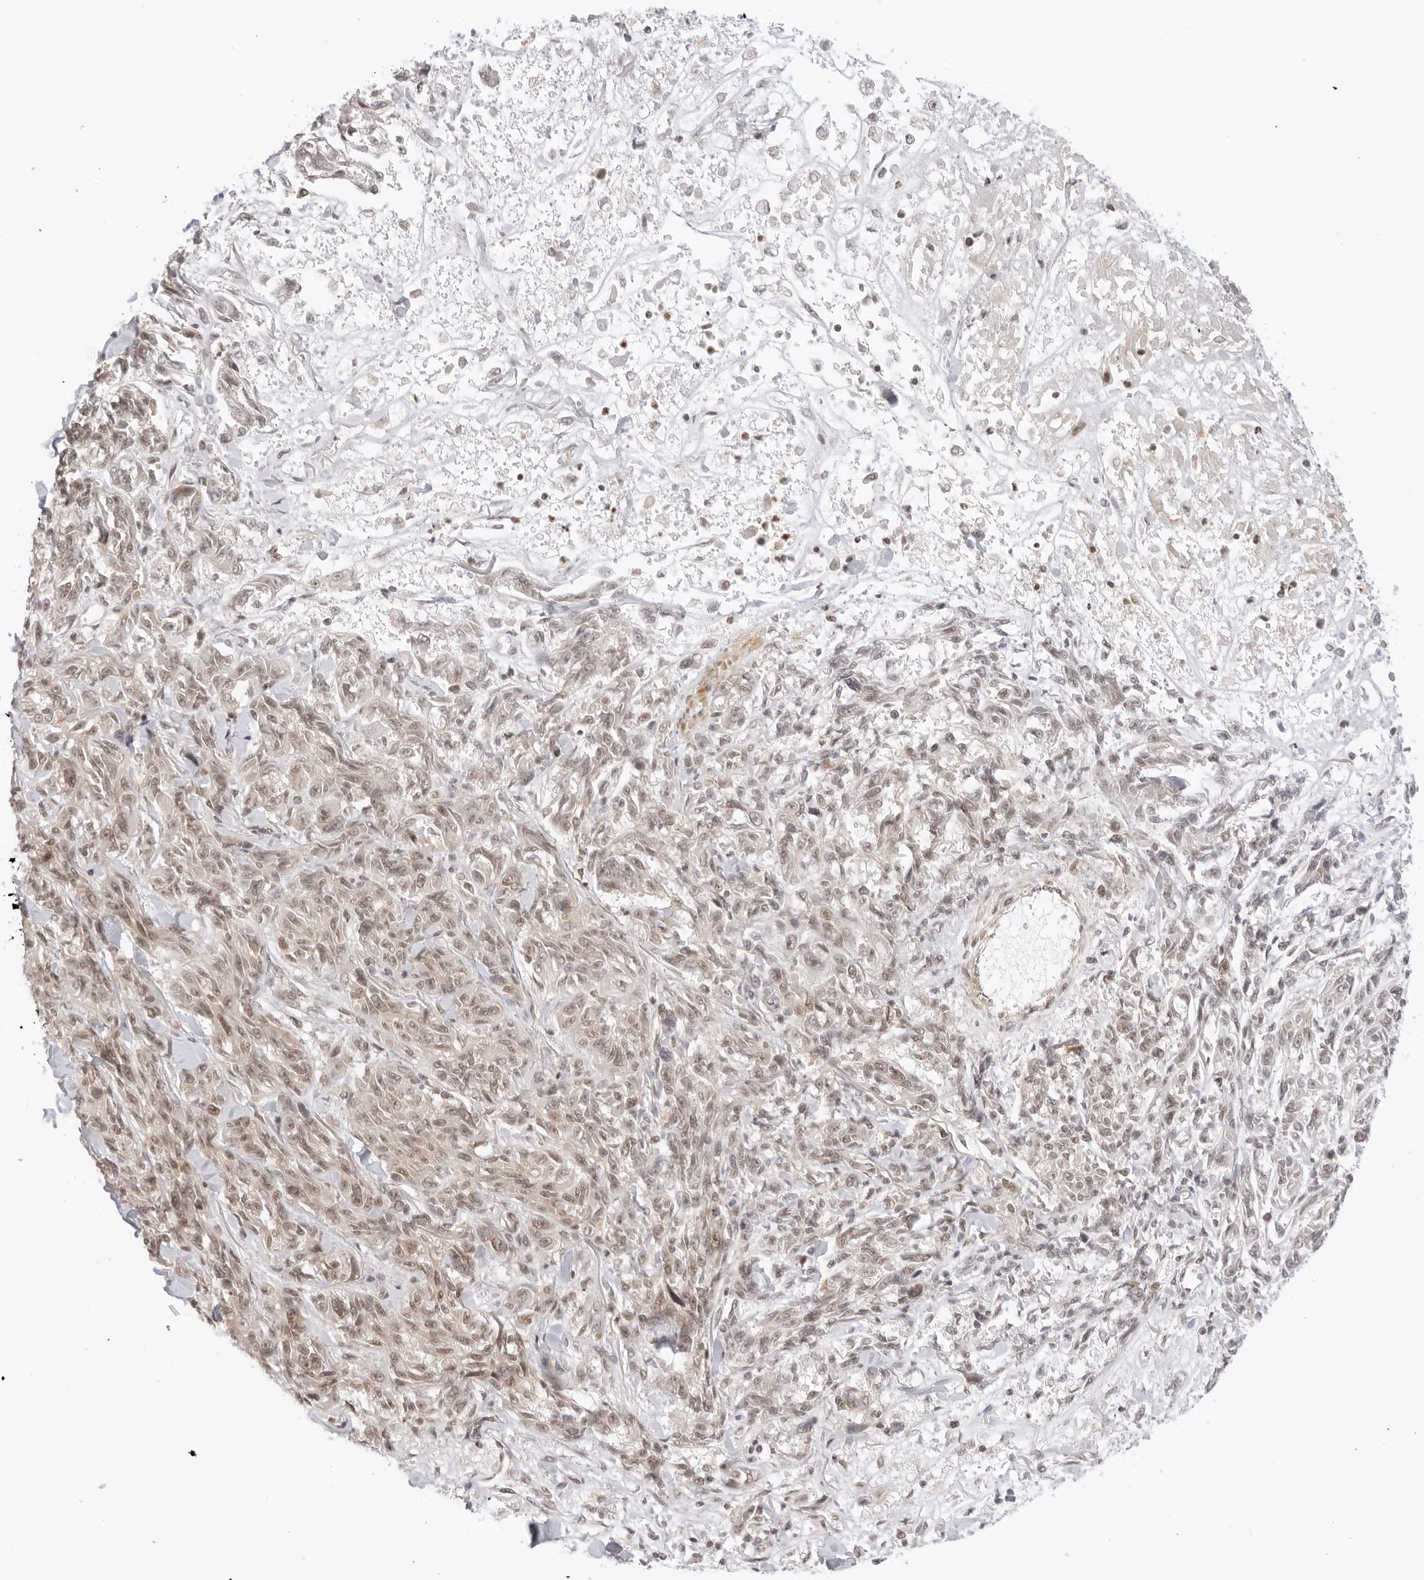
{"staining": {"intensity": "weak", "quantity": ">75%", "location": "nuclear"}, "tissue": "melanoma", "cell_type": "Tumor cells", "image_type": "cancer", "snomed": [{"axis": "morphology", "description": "Malignant melanoma, NOS"}, {"axis": "topography", "description": "Skin"}], "caption": "An image of human melanoma stained for a protein demonstrates weak nuclear brown staining in tumor cells.", "gene": "TCIM", "patient": {"sex": "male", "age": 53}}